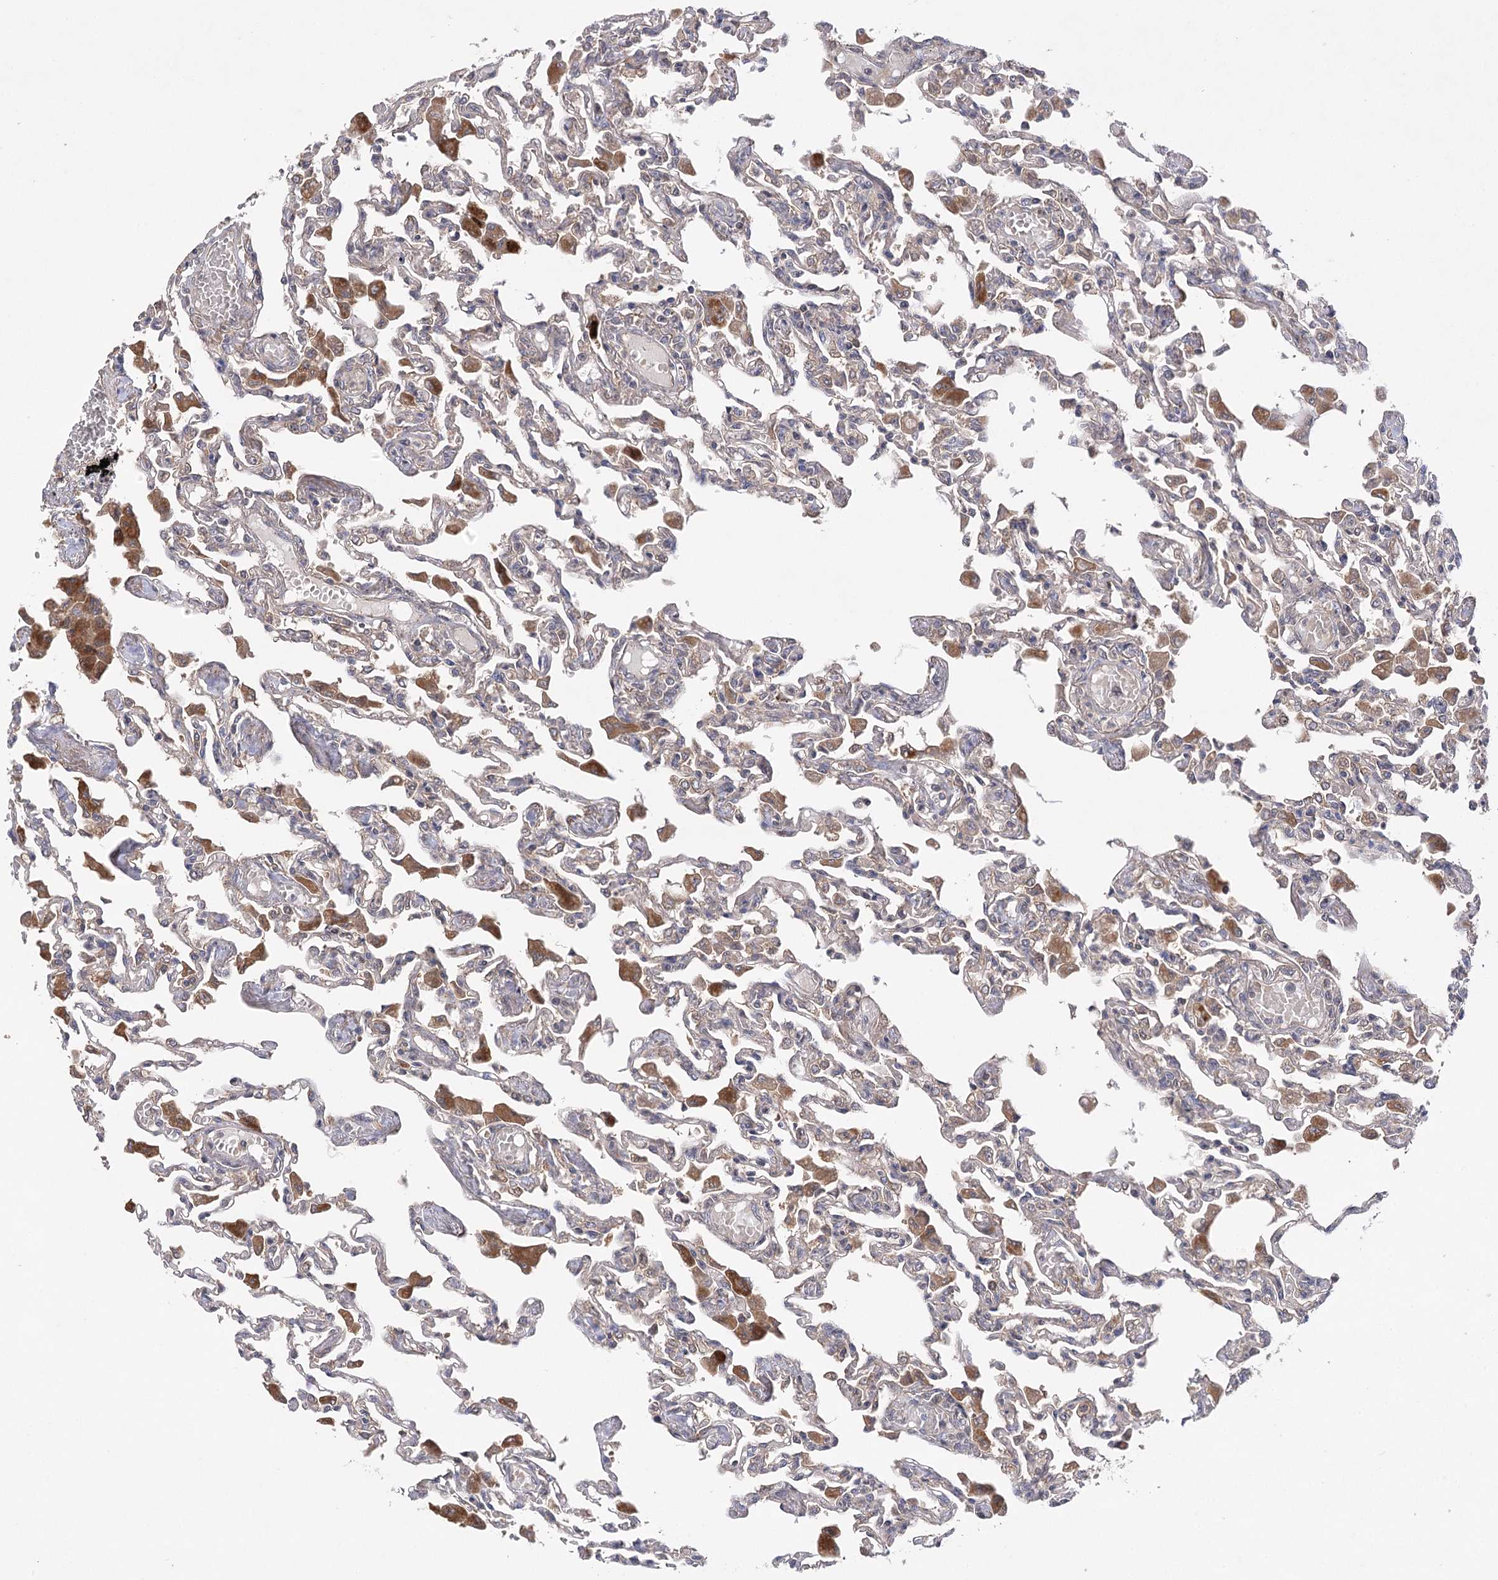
{"staining": {"intensity": "moderate", "quantity": "<25%", "location": "cytoplasmic/membranous"}, "tissue": "lung", "cell_type": "Alveolar cells", "image_type": "normal", "snomed": [{"axis": "morphology", "description": "Normal tissue, NOS"}, {"axis": "topography", "description": "Bronchus"}, {"axis": "topography", "description": "Lung"}], "caption": "Protein analysis of unremarkable lung reveals moderate cytoplasmic/membranous expression in about <25% of alveolar cells. (DAB (3,3'-diaminobenzidine) IHC with brightfield microscopy, high magnification).", "gene": "BCR", "patient": {"sex": "female", "age": 49}}